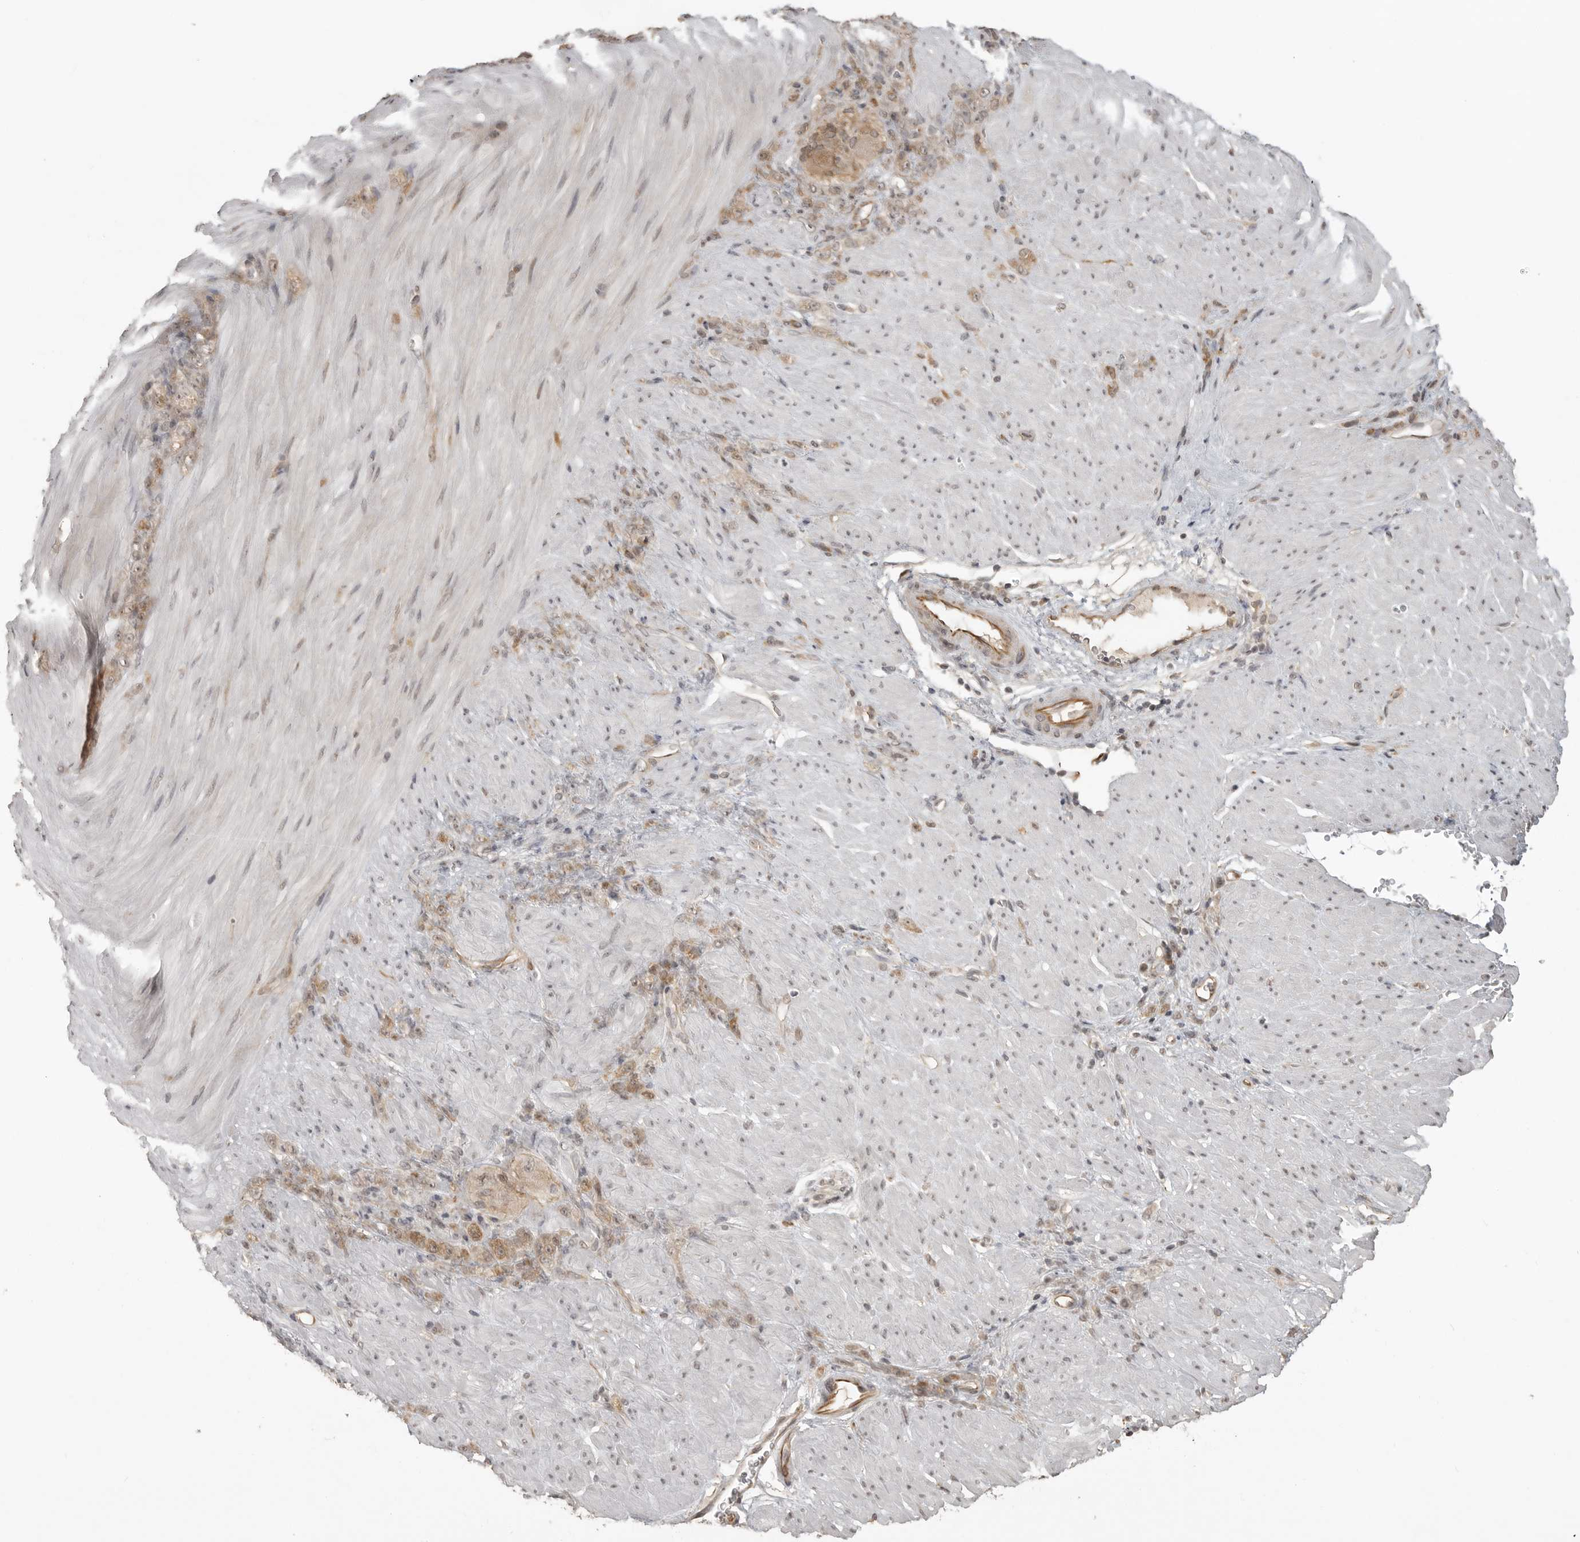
{"staining": {"intensity": "moderate", "quantity": ">75%", "location": "cytoplasmic/membranous"}, "tissue": "stomach cancer", "cell_type": "Tumor cells", "image_type": "cancer", "snomed": [{"axis": "morphology", "description": "Normal tissue, NOS"}, {"axis": "morphology", "description": "Adenocarcinoma, NOS"}, {"axis": "topography", "description": "Stomach"}], "caption": "Stomach cancer (adenocarcinoma) tissue shows moderate cytoplasmic/membranous positivity in about >75% of tumor cells, visualized by immunohistochemistry. (Stains: DAB in brown, nuclei in blue, Microscopy: brightfield microscopy at high magnification).", "gene": "SMG8", "patient": {"sex": "male", "age": 82}}